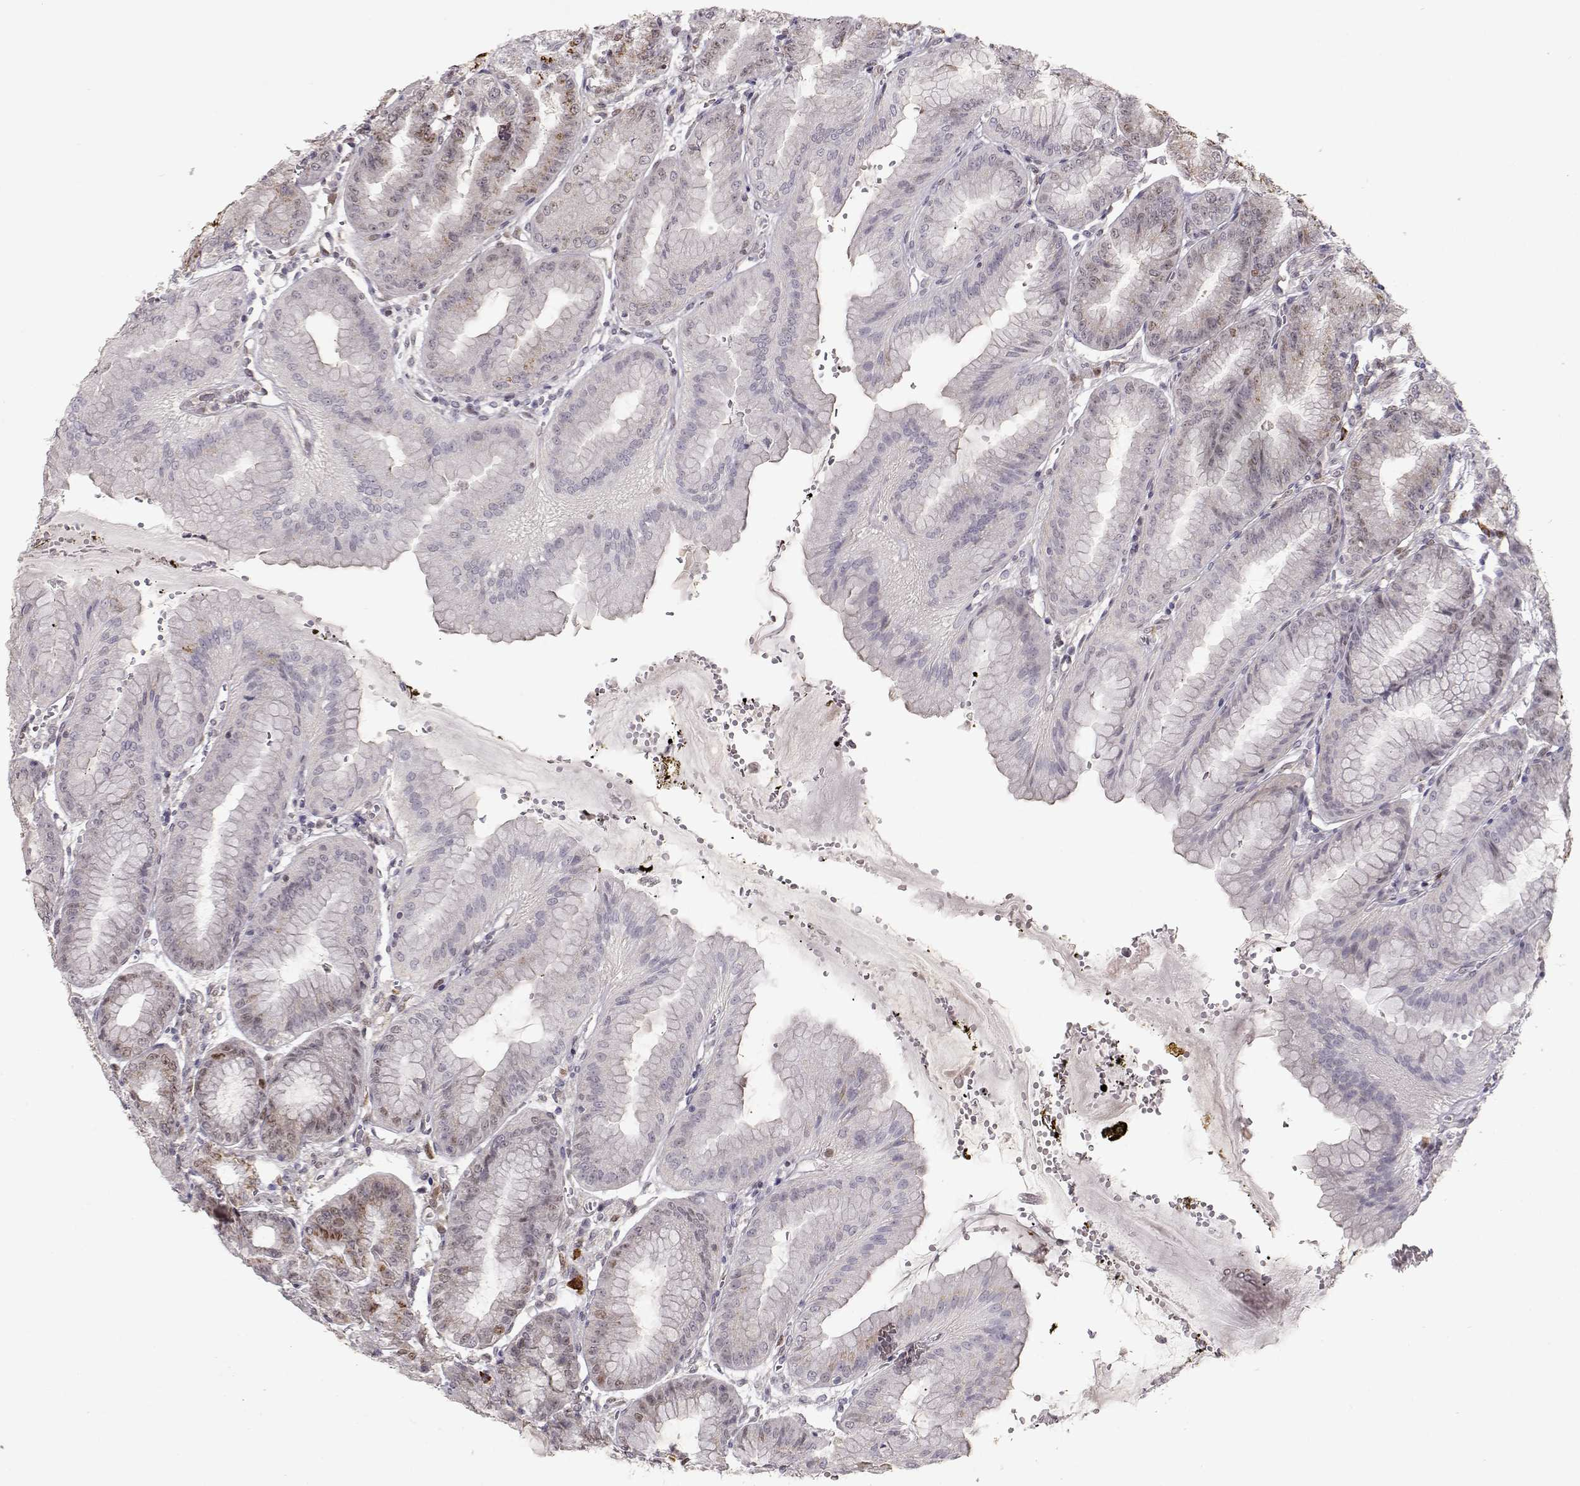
{"staining": {"intensity": "strong", "quantity": "<25%", "location": "cytoplasmic/membranous"}, "tissue": "stomach", "cell_type": "Glandular cells", "image_type": "normal", "snomed": [{"axis": "morphology", "description": "Normal tissue, NOS"}, {"axis": "topography", "description": "Stomach, lower"}], "caption": "The micrograph displays staining of normal stomach, revealing strong cytoplasmic/membranous protein staining (brown color) within glandular cells. Ihc stains the protein of interest in brown and the nuclei are stained blue.", "gene": "CDK4", "patient": {"sex": "male", "age": 71}}